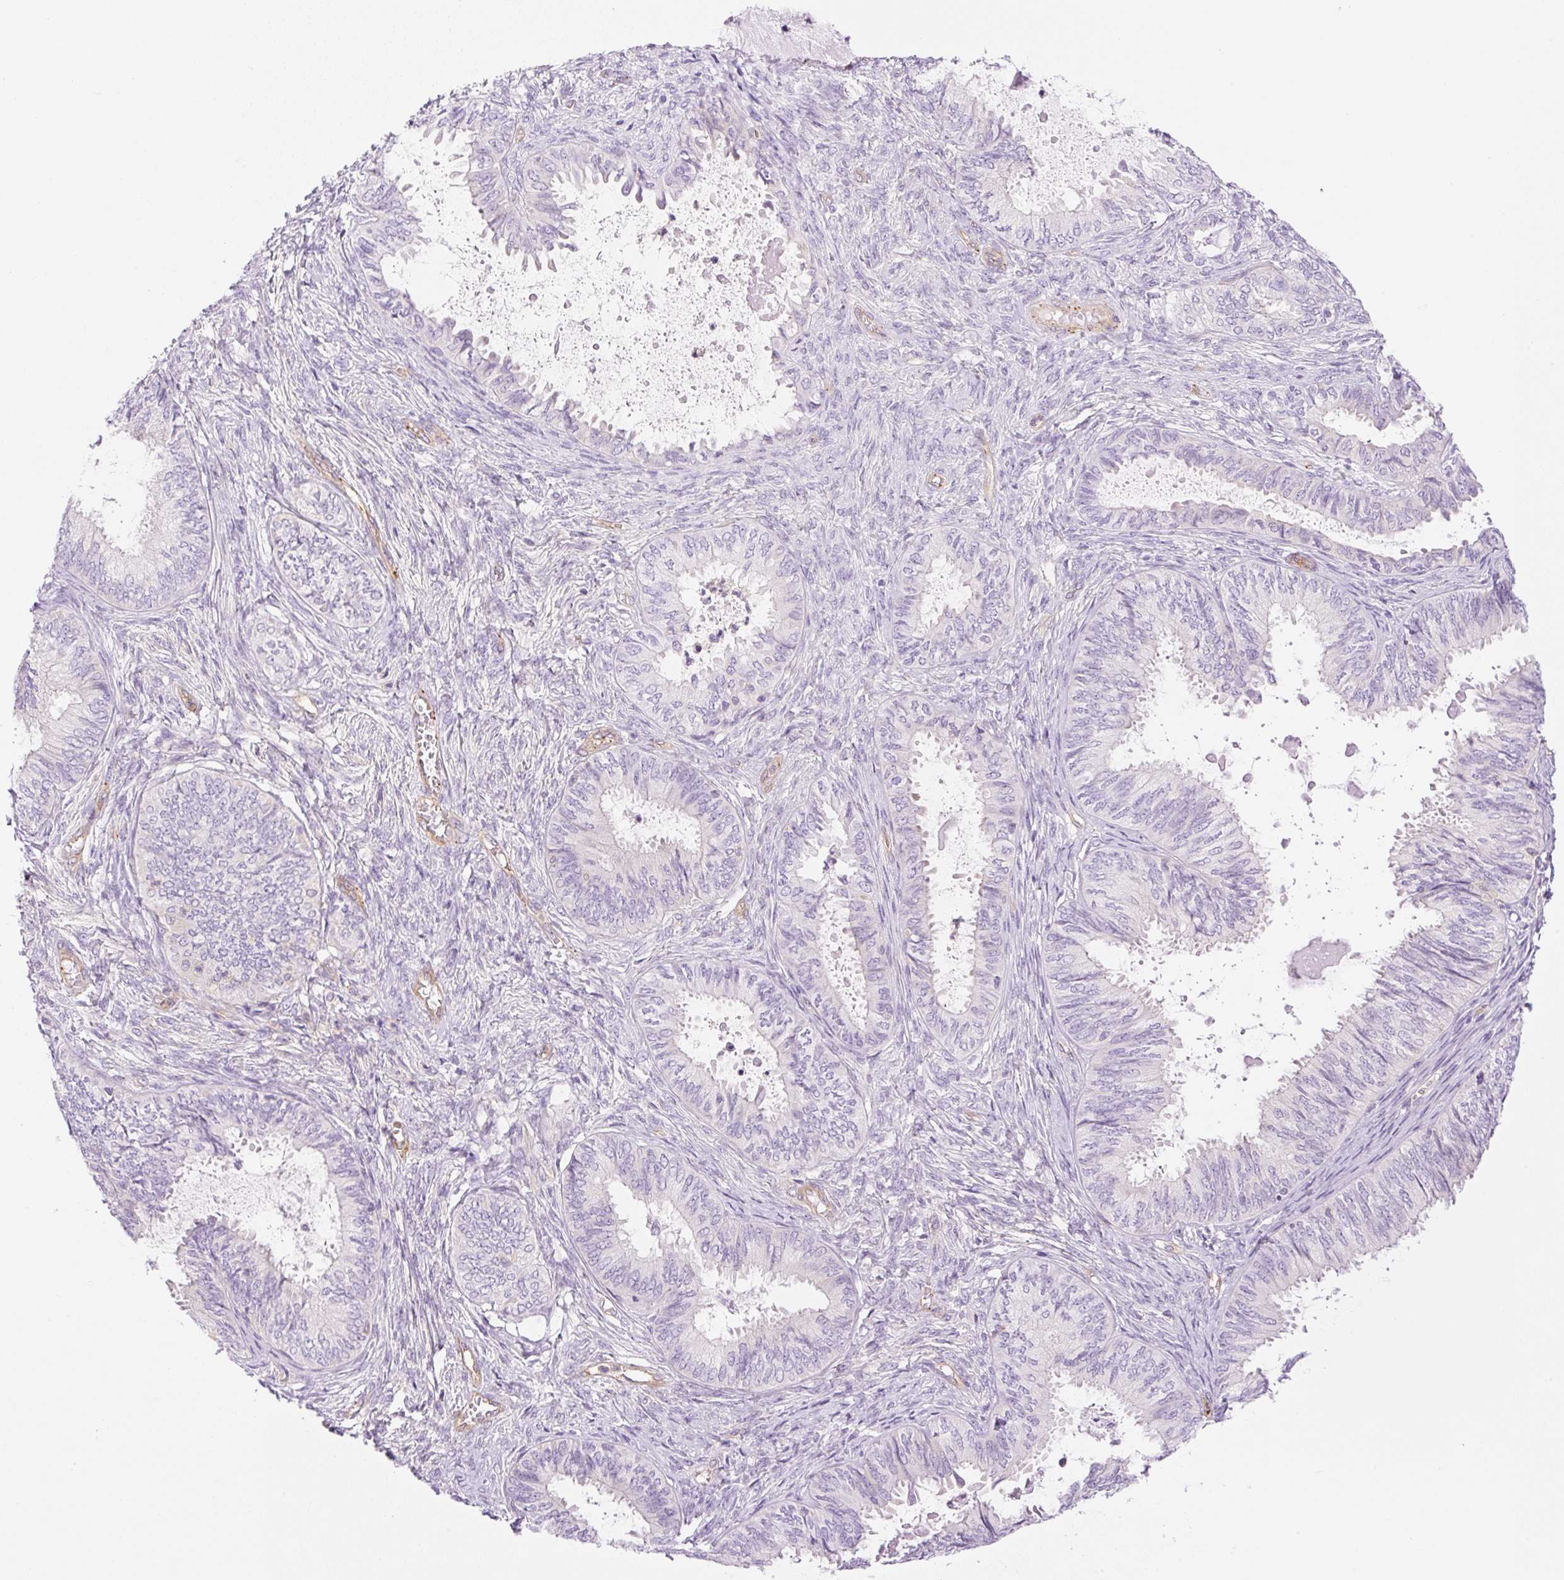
{"staining": {"intensity": "negative", "quantity": "none", "location": "none"}, "tissue": "ovarian cancer", "cell_type": "Tumor cells", "image_type": "cancer", "snomed": [{"axis": "morphology", "description": "Carcinoma, endometroid"}, {"axis": "topography", "description": "Ovary"}], "caption": "Protein analysis of ovarian cancer shows no significant positivity in tumor cells.", "gene": "EHD3", "patient": {"sex": "female", "age": 70}}